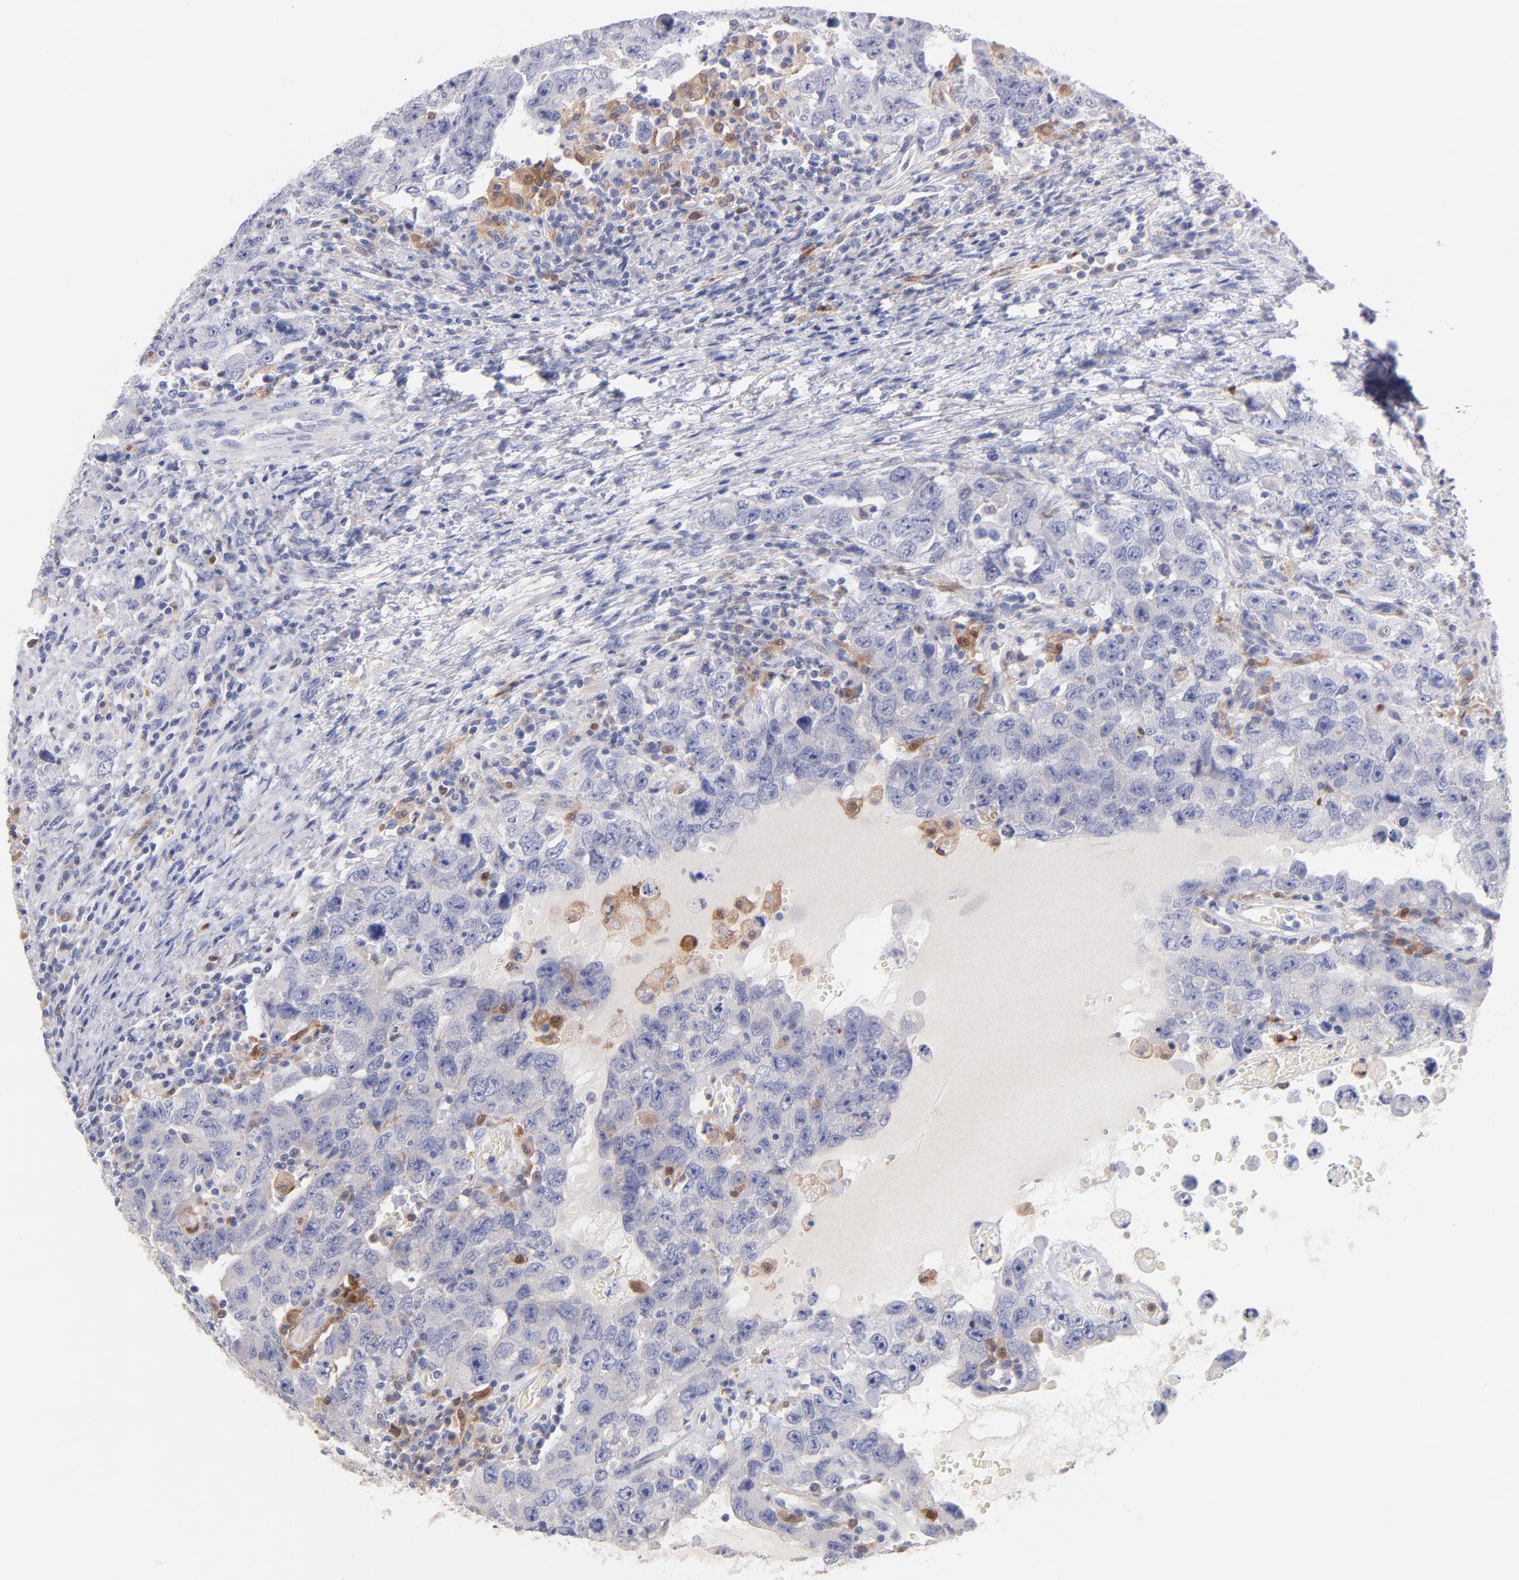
{"staining": {"intensity": "weak", "quantity": "25%-75%", "location": "cytoplasmic/membranous"}, "tissue": "testis cancer", "cell_type": "Tumor cells", "image_type": "cancer", "snomed": [{"axis": "morphology", "description": "Carcinoma, Embryonal, NOS"}, {"axis": "topography", "description": "Testis"}], "caption": "Weak cytoplasmic/membranous protein staining is seen in about 25%-75% of tumor cells in embryonal carcinoma (testis).", "gene": "BID", "patient": {"sex": "male", "age": 26}}